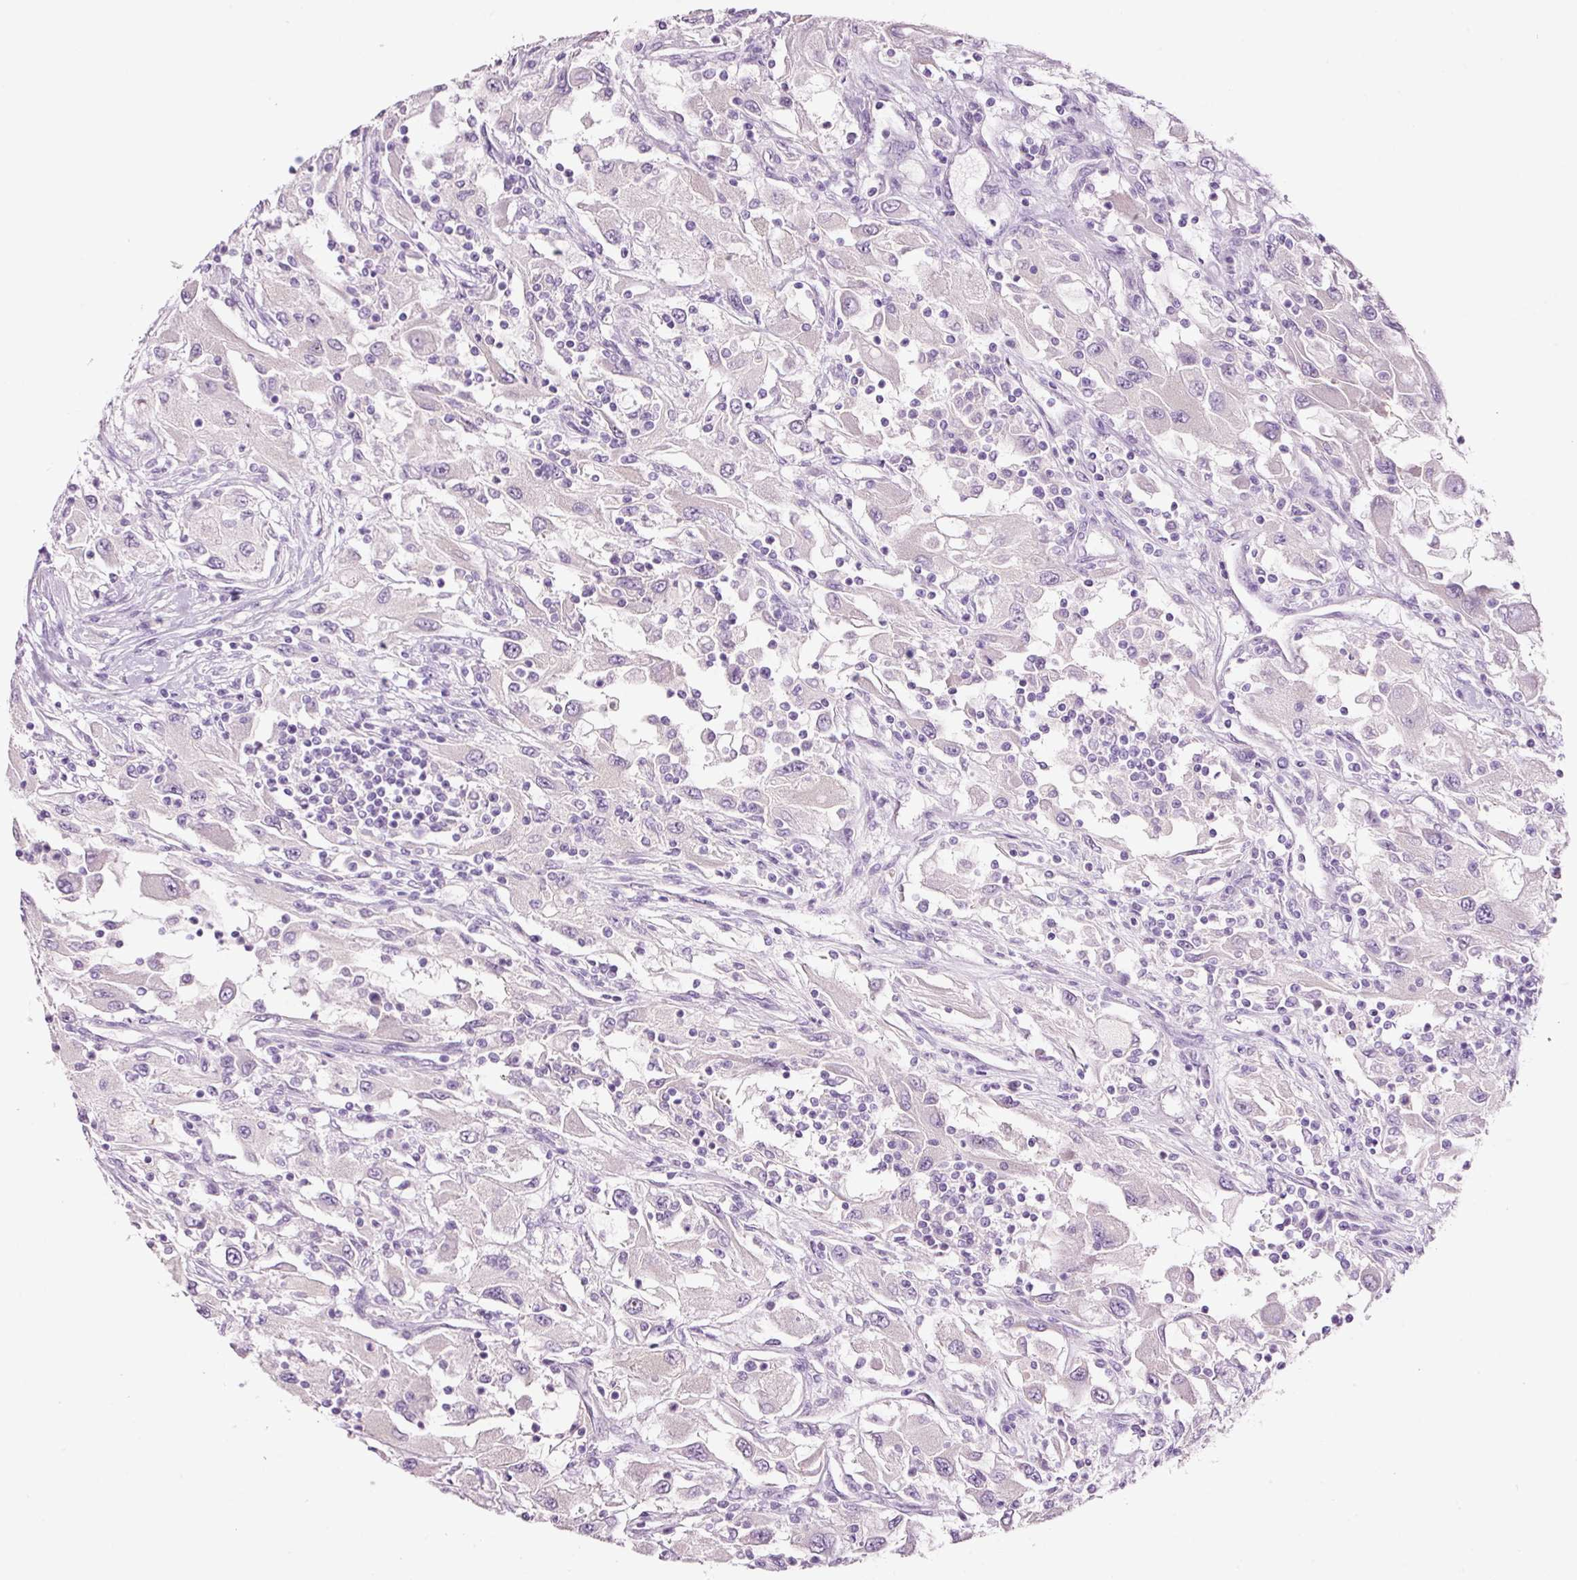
{"staining": {"intensity": "negative", "quantity": "none", "location": "none"}, "tissue": "renal cancer", "cell_type": "Tumor cells", "image_type": "cancer", "snomed": [{"axis": "morphology", "description": "Adenocarcinoma, NOS"}, {"axis": "topography", "description": "Kidney"}], "caption": "Renal cancer was stained to show a protein in brown. There is no significant expression in tumor cells.", "gene": "GCG", "patient": {"sex": "female", "age": 67}}